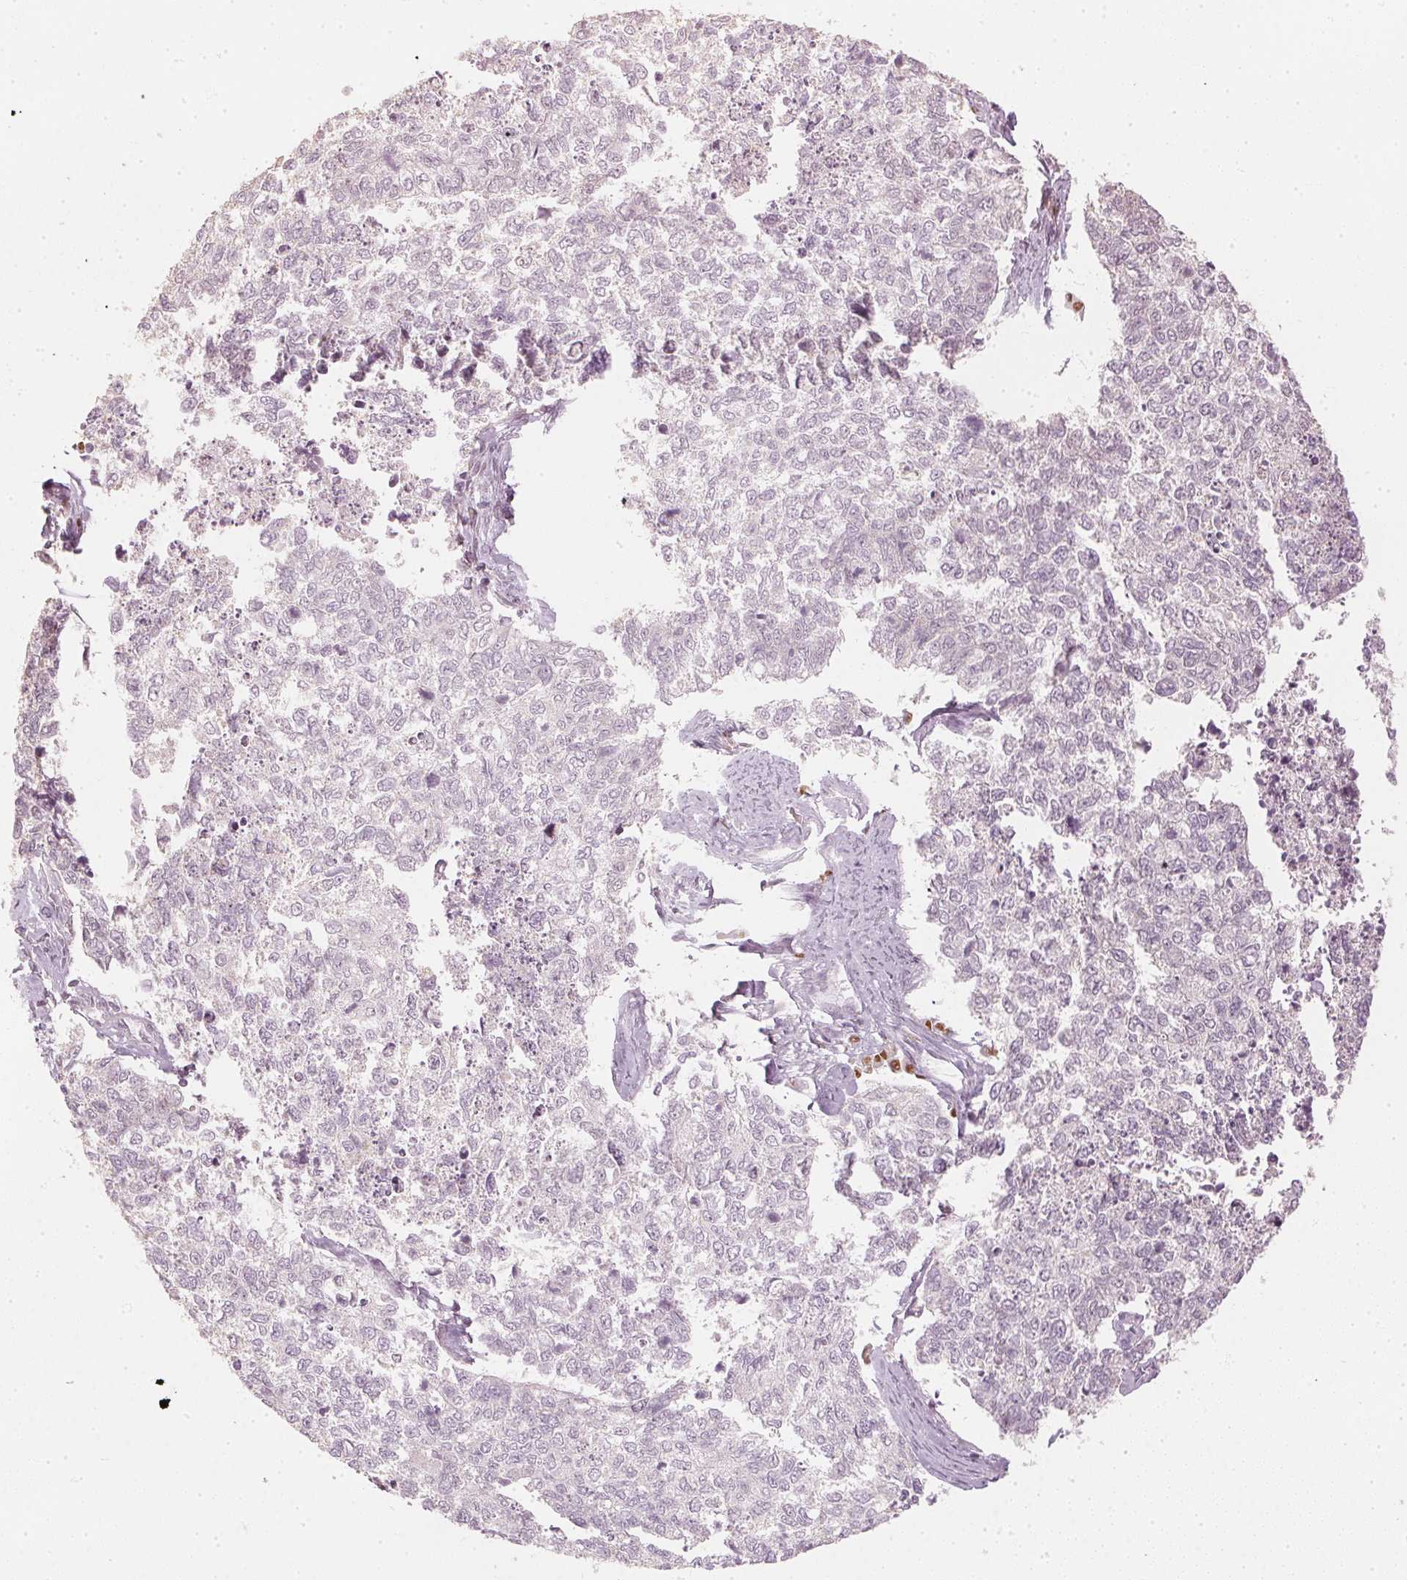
{"staining": {"intensity": "negative", "quantity": "none", "location": "none"}, "tissue": "cervical cancer", "cell_type": "Tumor cells", "image_type": "cancer", "snomed": [{"axis": "morphology", "description": "Adenocarcinoma, NOS"}, {"axis": "topography", "description": "Cervix"}], "caption": "The immunohistochemistry histopathology image has no significant expression in tumor cells of adenocarcinoma (cervical) tissue.", "gene": "SLC39A3", "patient": {"sex": "female", "age": 63}}